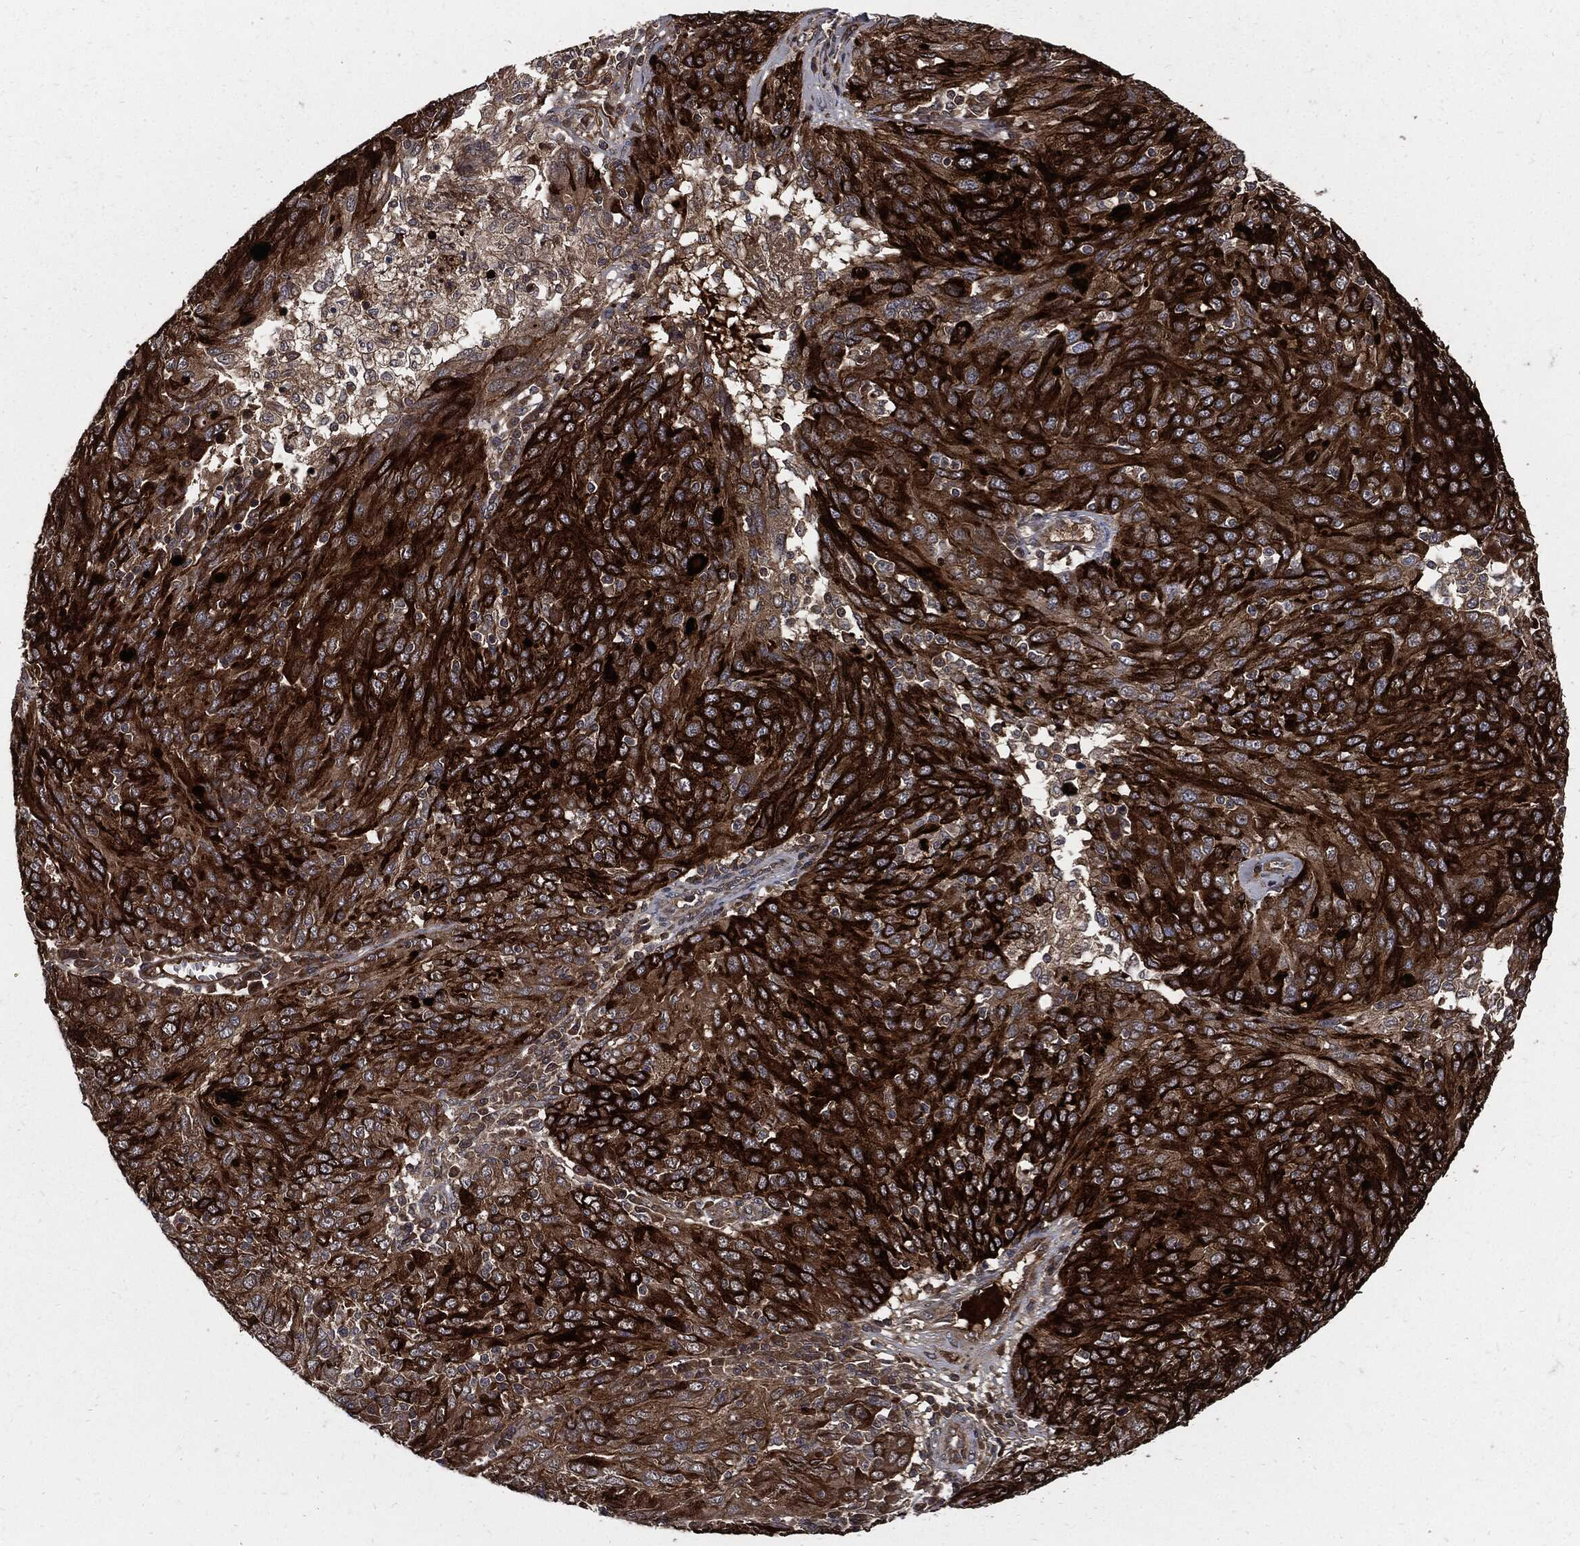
{"staining": {"intensity": "strong", "quantity": "25%-75%", "location": "cytoplasmic/membranous"}, "tissue": "ovarian cancer", "cell_type": "Tumor cells", "image_type": "cancer", "snomed": [{"axis": "morphology", "description": "Carcinoma, endometroid"}, {"axis": "topography", "description": "Ovary"}], "caption": "Human ovarian cancer (endometroid carcinoma) stained with a protein marker reveals strong staining in tumor cells.", "gene": "CLU", "patient": {"sex": "female", "age": 50}}